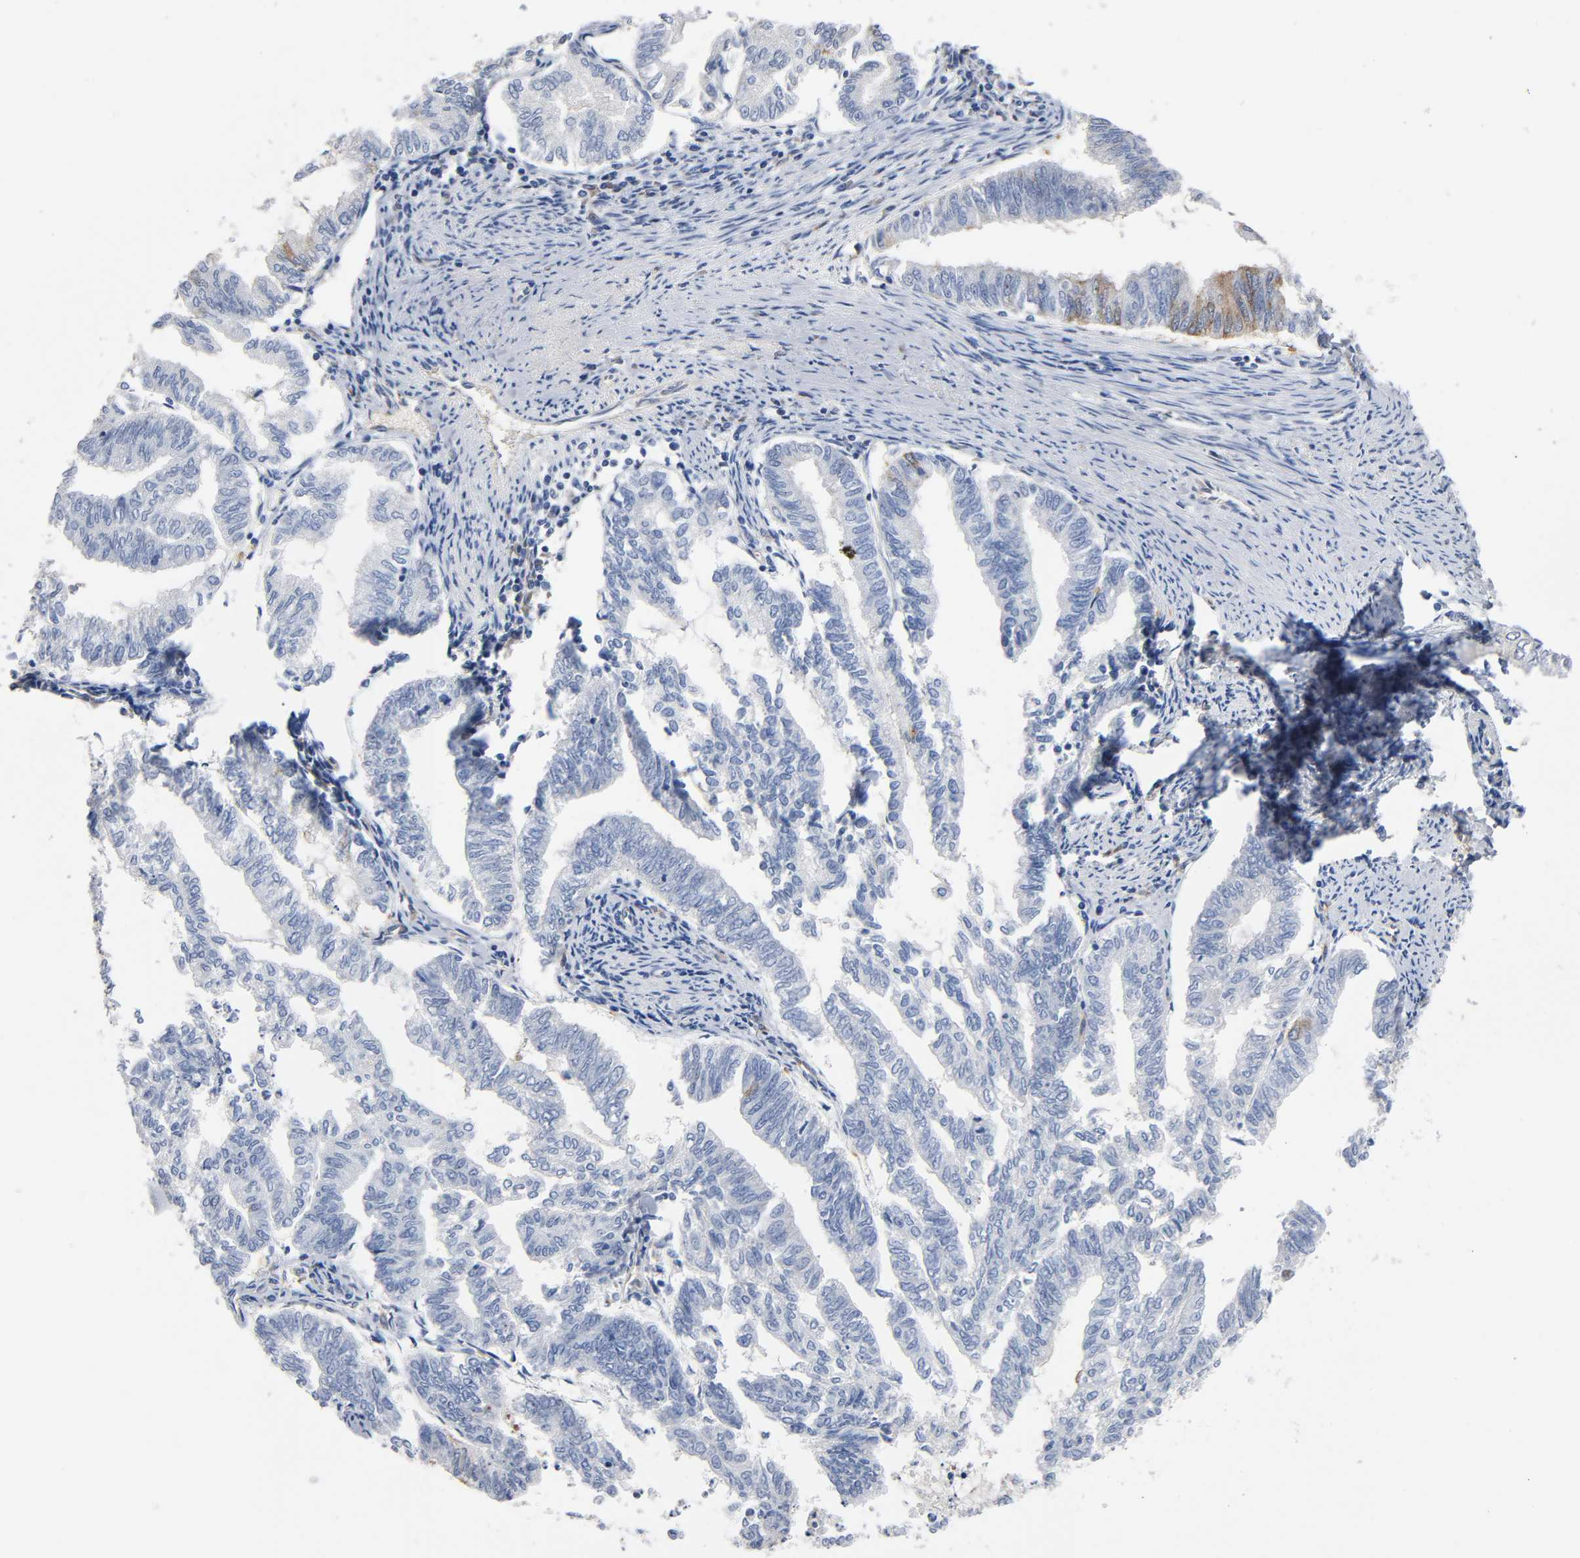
{"staining": {"intensity": "moderate", "quantity": "25%-75%", "location": "cytoplasmic/membranous"}, "tissue": "endometrial cancer", "cell_type": "Tumor cells", "image_type": "cancer", "snomed": [{"axis": "morphology", "description": "Adenocarcinoma, NOS"}, {"axis": "topography", "description": "Endometrium"}], "caption": "The immunohistochemical stain labels moderate cytoplasmic/membranous expression in tumor cells of endometrial cancer (adenocarcinoma) tissue. (Brightfield microscopy of DAB IHC at high magnification).", "gene": "CD2AP", "patient": {"sex": "female", "age": 79}}